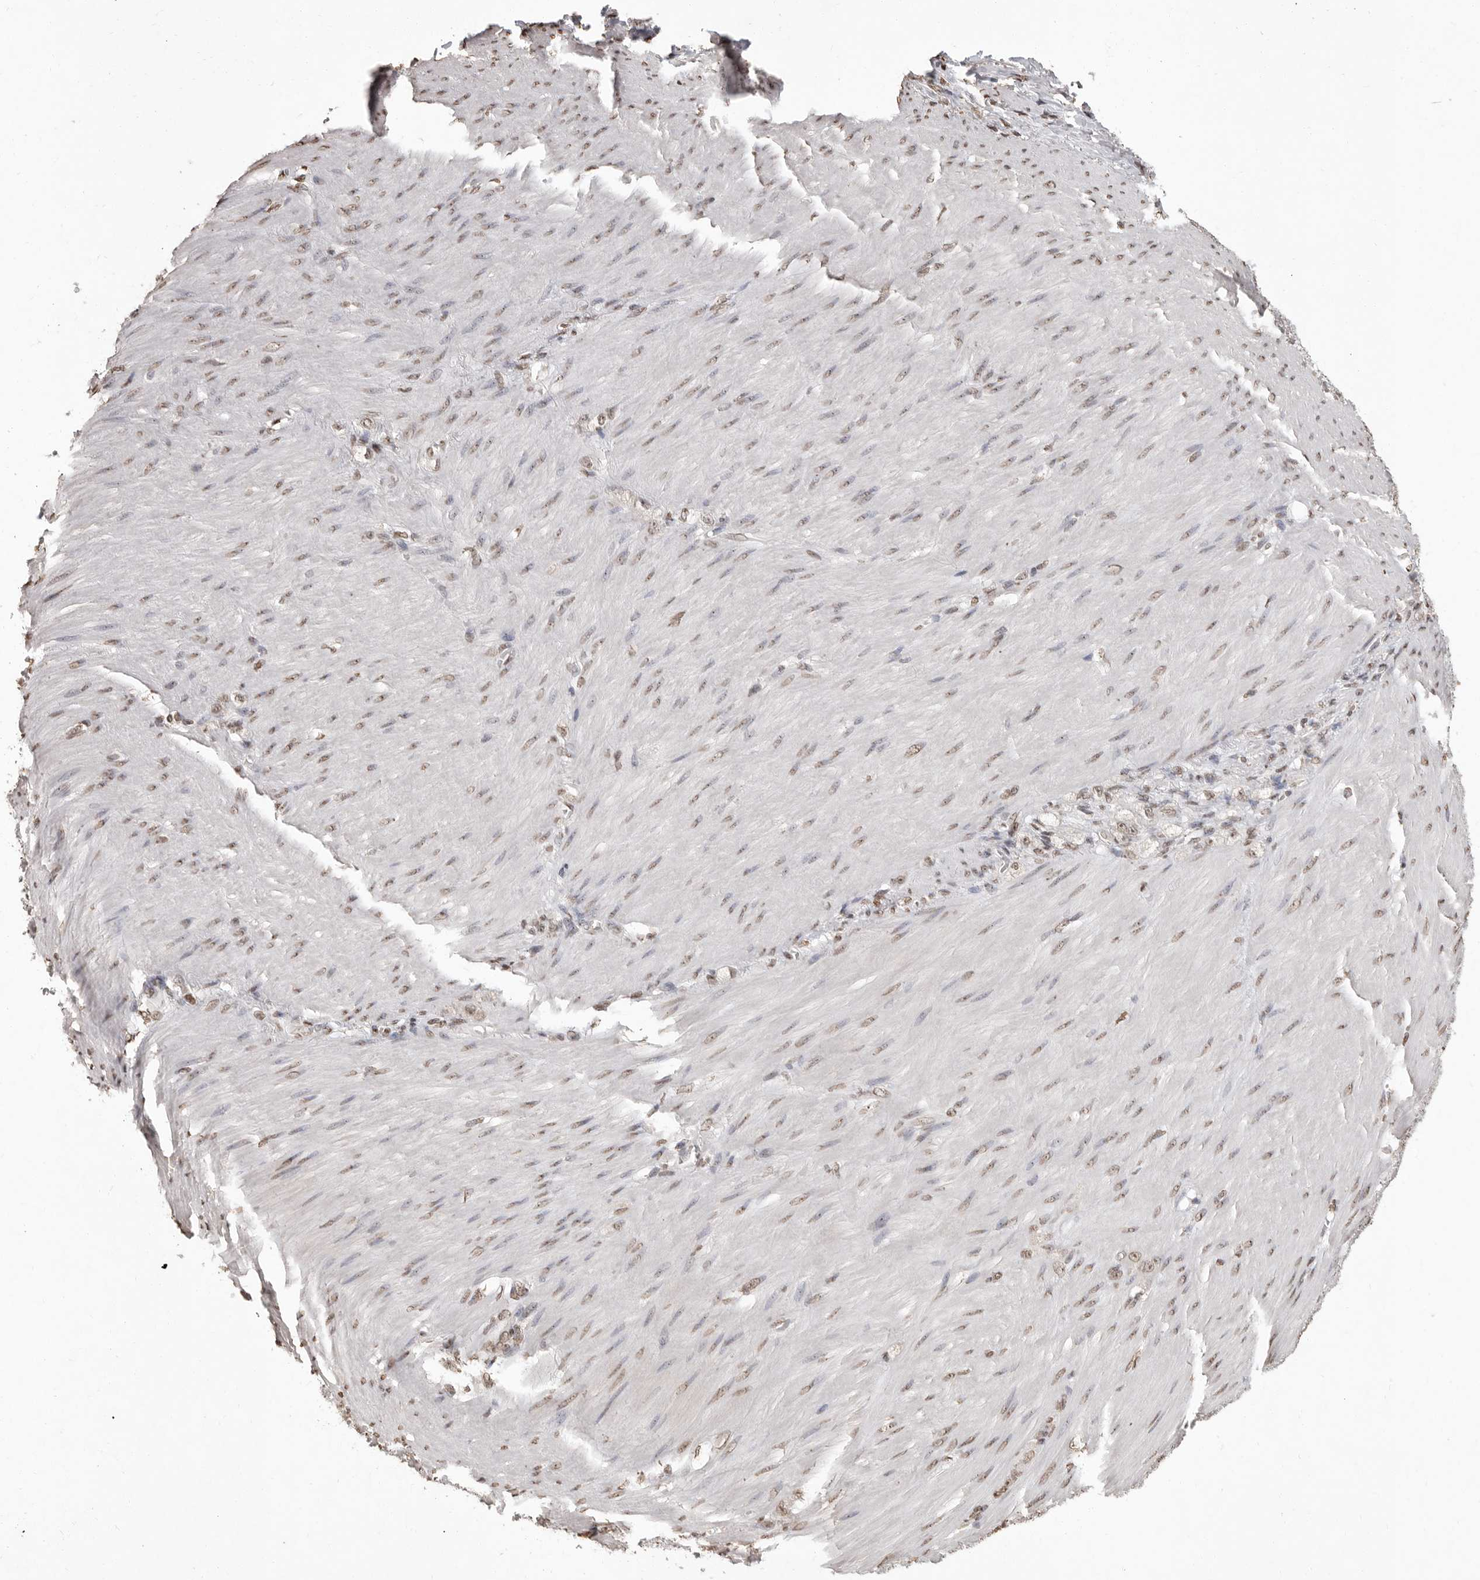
{"staining": {"intensity": "weak", "quantity": ">75%", "location": "nuclear"}, "tissue": "stomach cancer", "cell_type": "Tumor cells", "image_type": "cancer", "snomed": [{"axis": "morphology", "description": "Normal tissue, NOS"}, {"axis": "morphology", "description": "Adenocarcinoma, NOS"}, {"axis": "topography", "description": "Stomach"}], "caption": "Stomach cancer stained with a brown dye displays weak nuclear positive staining in approximately >75% of tumor cells.", "gene": "WDR45", "patient": {"sex": "male", "age": 82}}